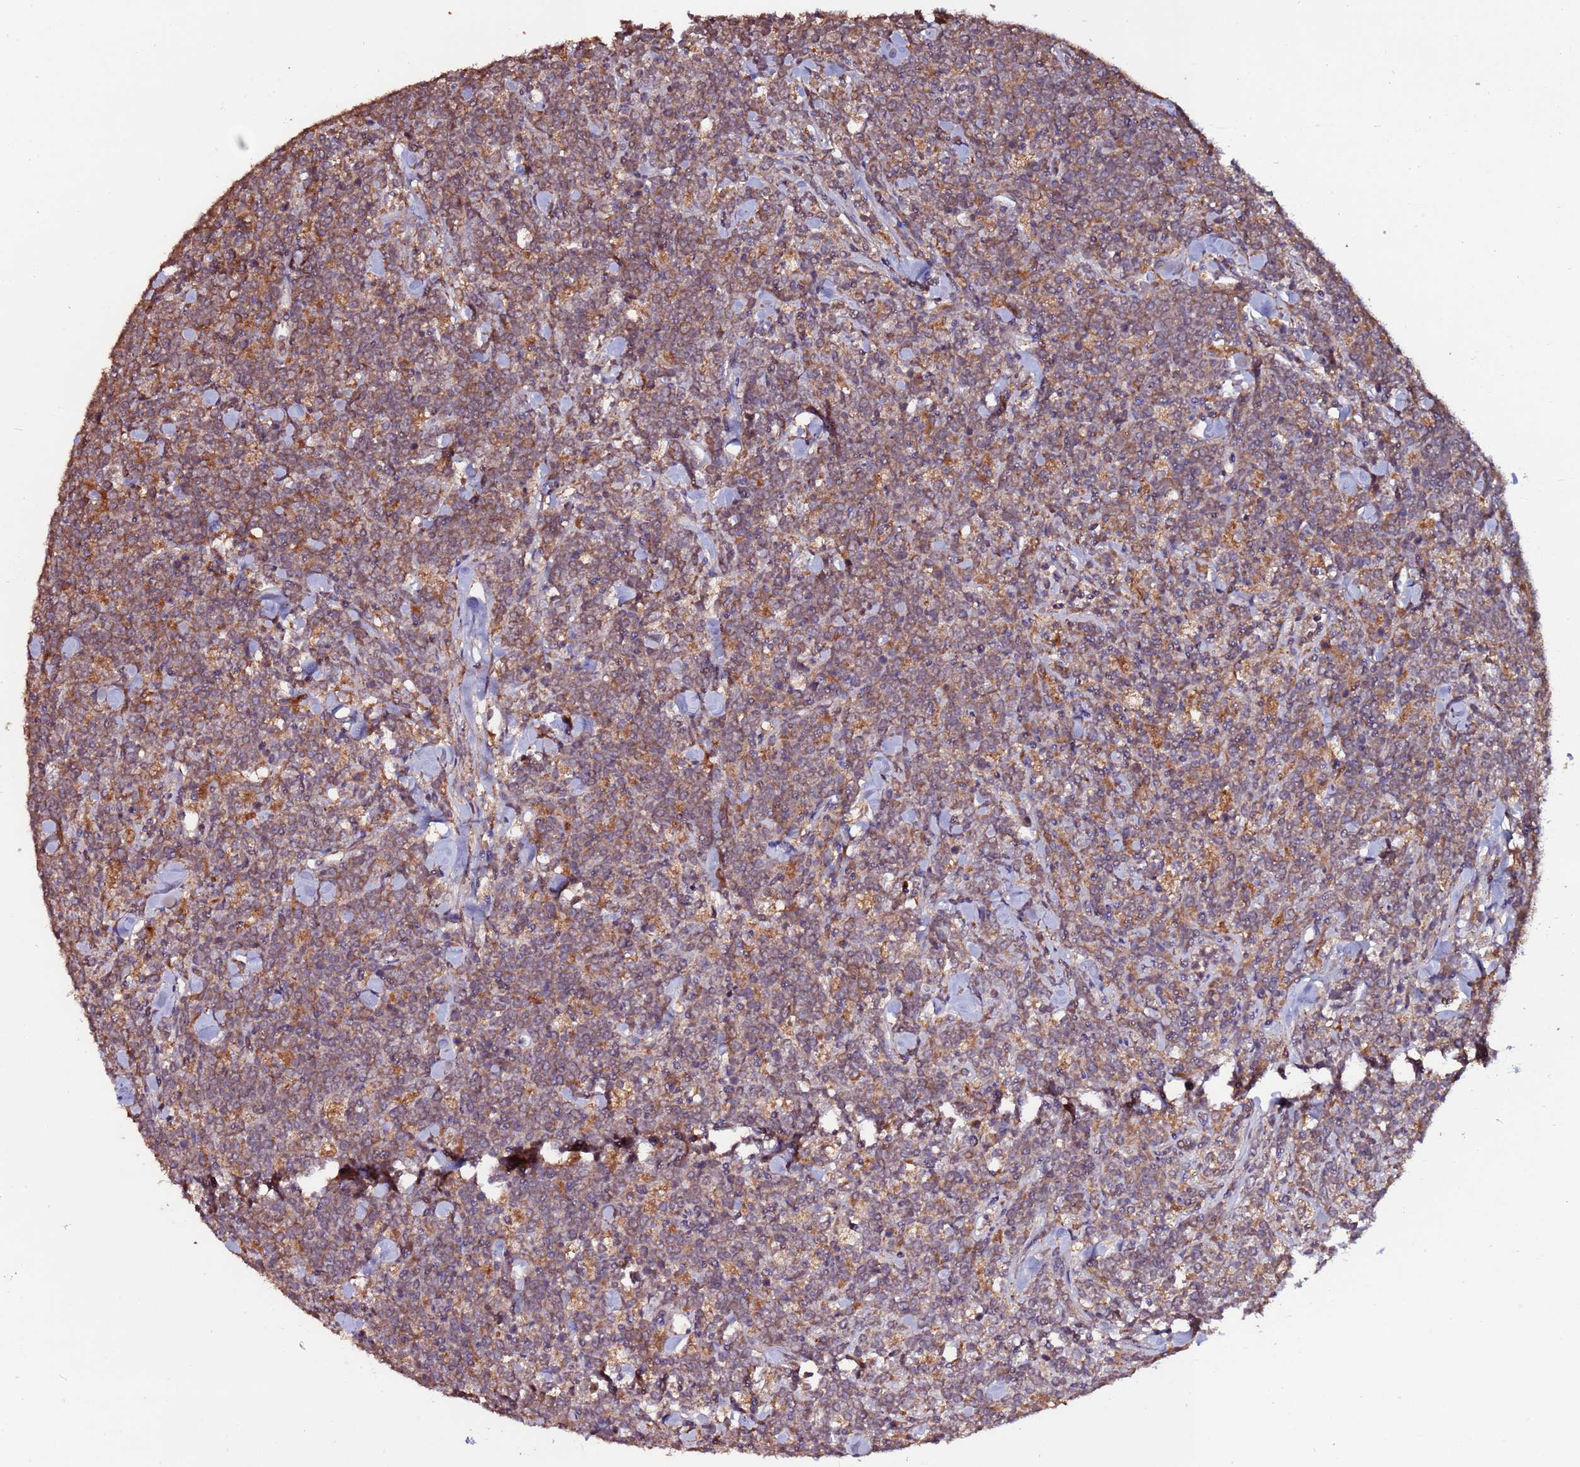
{"staining": {"intensity": "weak", "quantity": "25%-75%", "location": "cytoplasmic/membranous"}, "tissue": "lymphoma", "cell_type": "Tumor cells", "image_type": "cancer", "snomed": [{"axis": "morphology", "description": "Malignant lymphoma, non-Hodgkin's type, High grade"}, {"axis": "topography", "description": "Small intestine"}], "caption": "Immunohistochemical staining of malignant lymphoma, non-Hodgkin's type (high-grade) demonstrates low levels of weak cytoplasmic/membranous expression in approximately 25%-75% of tumor cells. (Brightfield microscopy of DAB IHC at high magnification).", "gene": "RPS15A", "patient": {"sex": "male", "age": 8}}